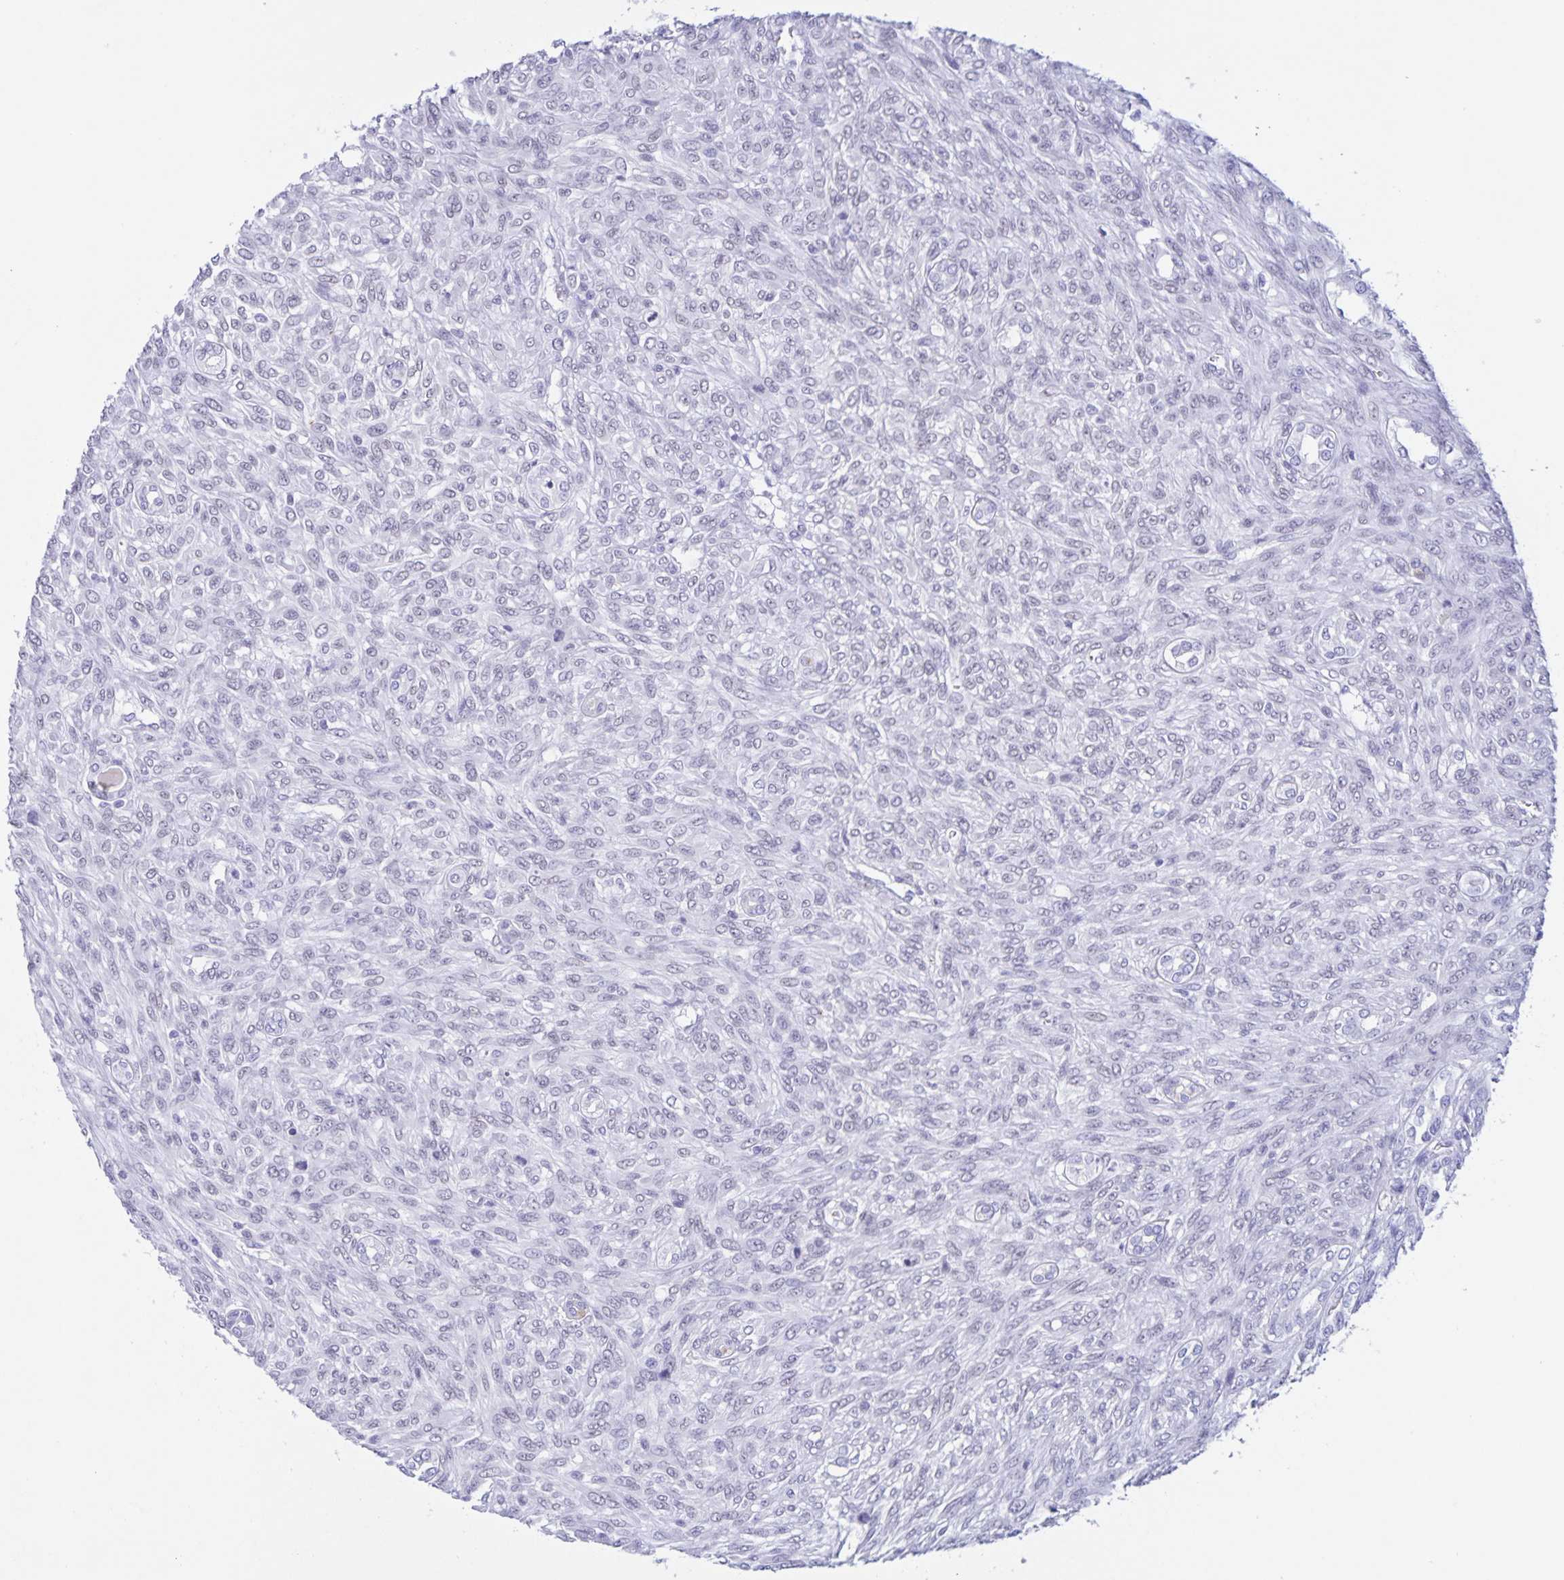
{"staining": {"intensity": "negative", "quantity": "none", "location": "none"}, "tissue": "renal cancer", "cell_type": "Tumor cells", "image_type": "cancer", "snomed": [{"axis": "morphology", "description": "Adenocarcinoma, NOS"}, {"axis": "topography", "description": "Kidney"}], "caption": "Human renal cancer (adenocarcinoma) stained for a protein using IHC demonstrates no expression in tumor cells.", "gene": "TGIF2LX", "patient": {"sex": "male", "age": 58}}